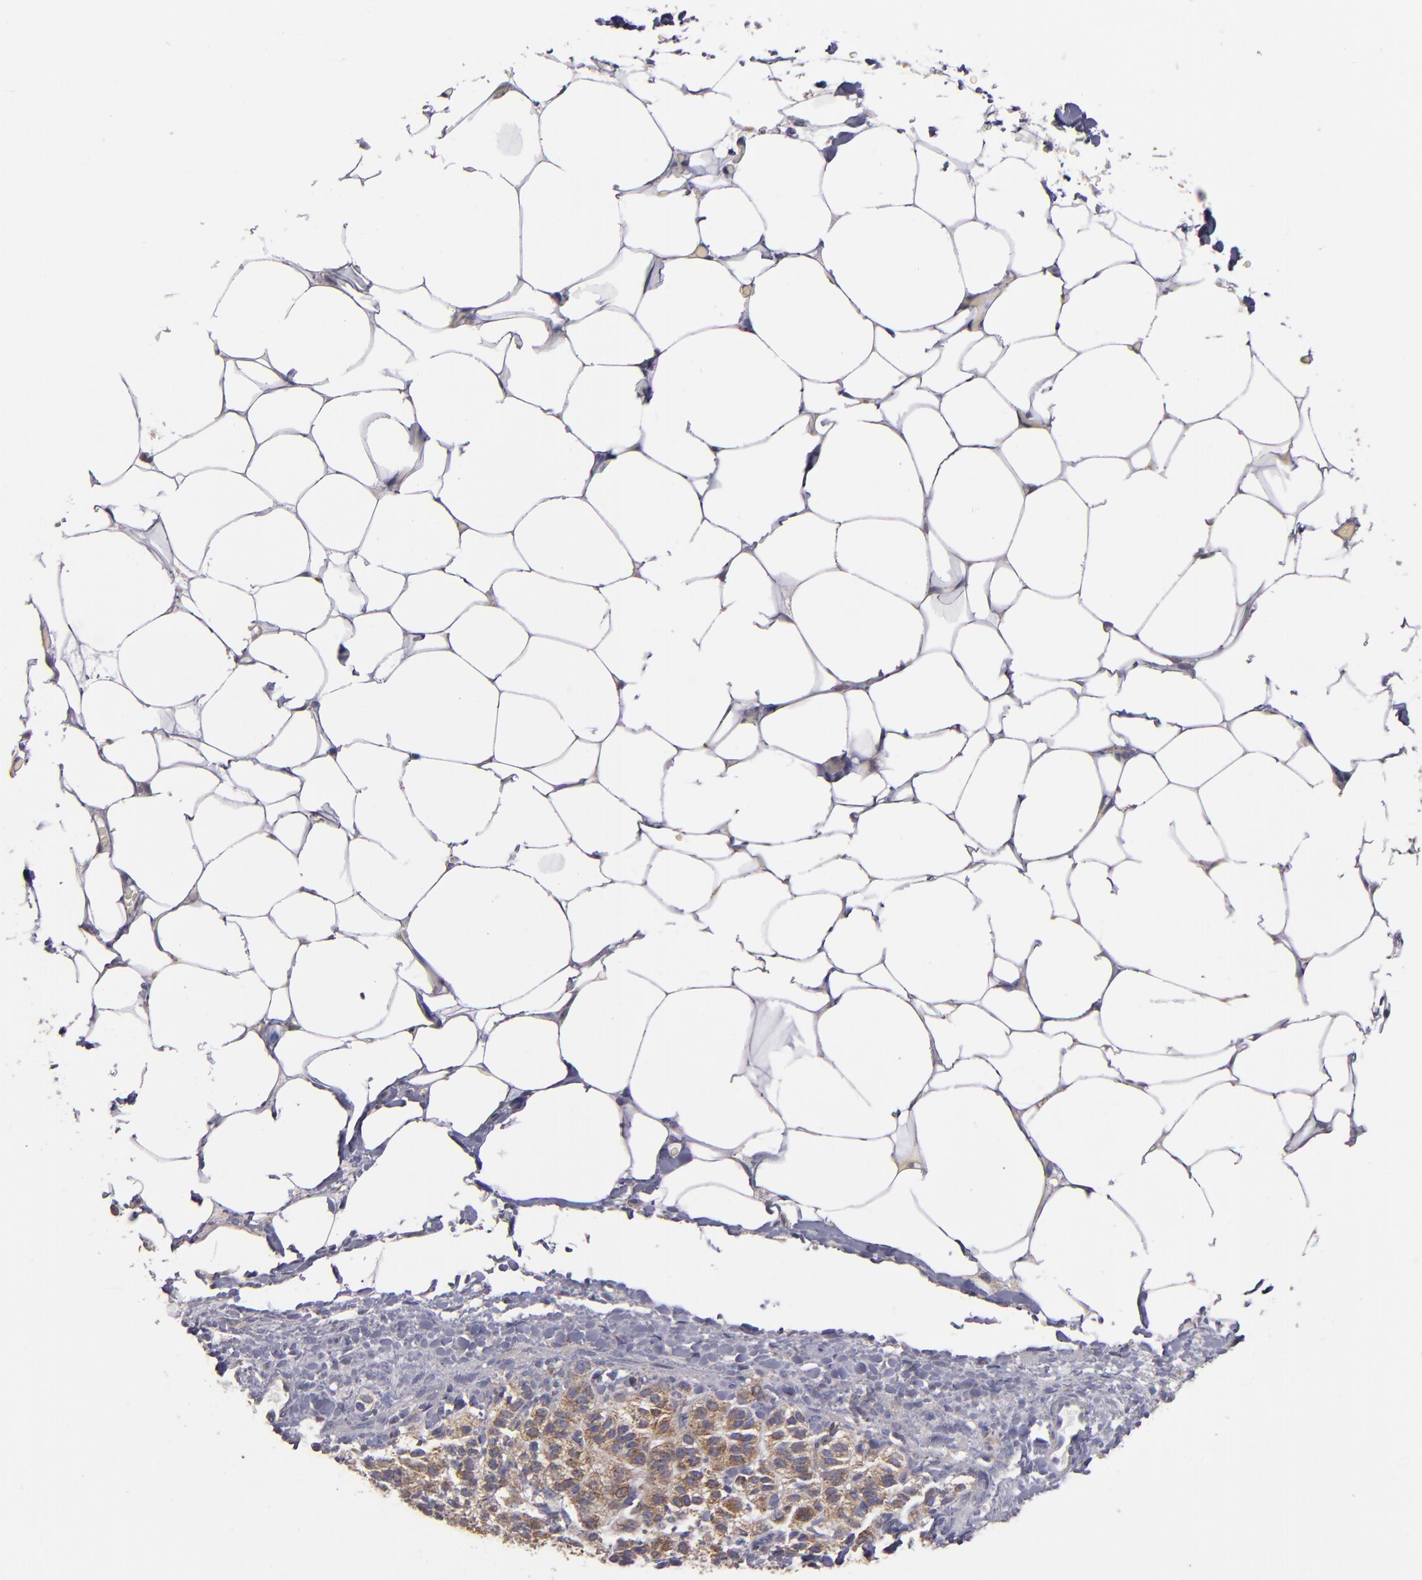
{"staining": {"intensity": "moderate", "quantity": ">75%", "location": "cytoplasmic/membranous"}, "tissue": "adrenal gland", "cell_type": "Glandular cells", "image_type": "normal", "snomed": [{"axis": "morphology", "description": "Normal tissue, NOS"}, {"axis": "topography", "description": "Adrenal gland"}], "caption": "High-power microscopy captured an immunohistochemistry (IHC) image of normal adrenal gland, revealing moderate cytoplasmic/membranous expression in approximately >75% of glandular cells.", "gene": "CLTA", "patient": {"sex": "male", "age": 35}}